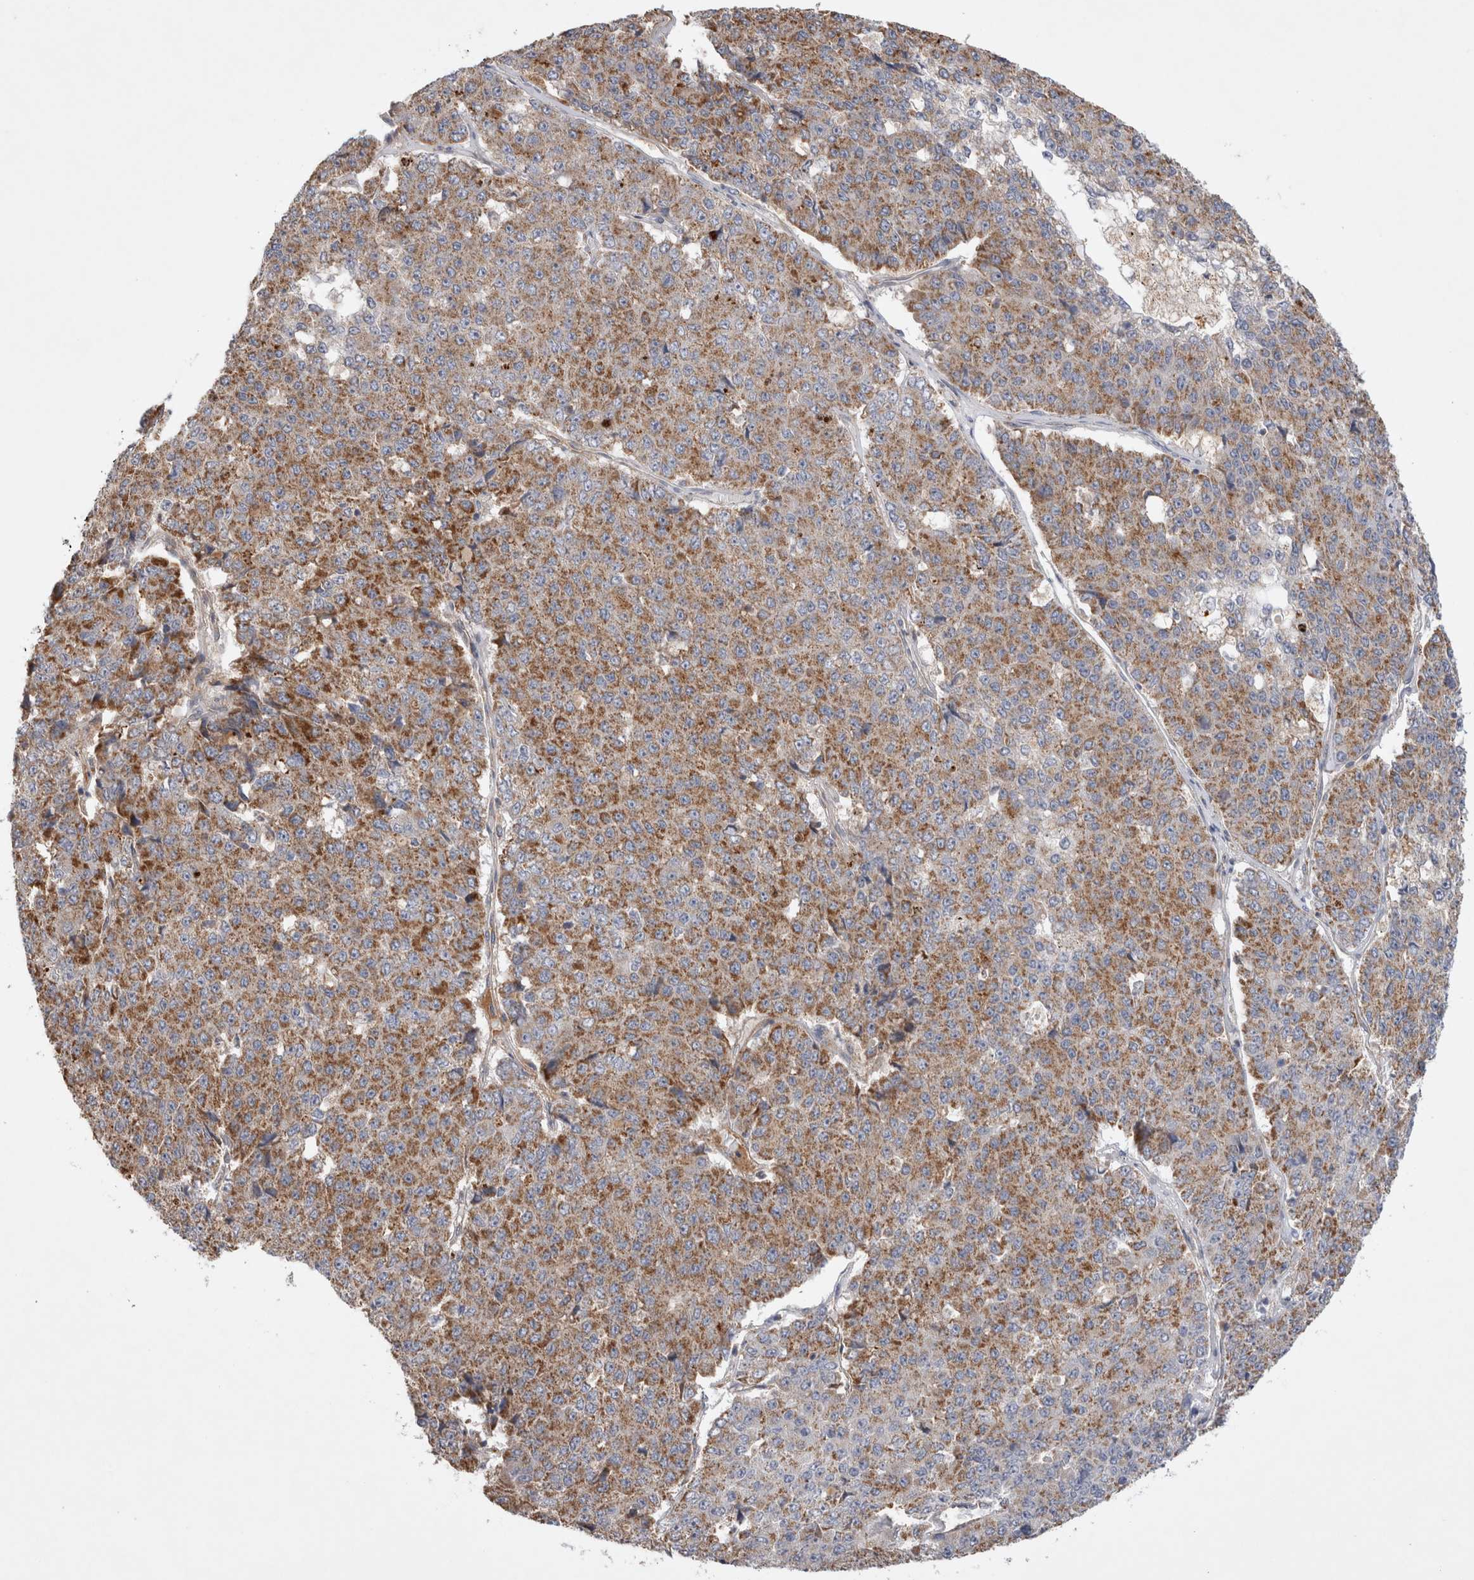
{"staining": {"intensity": "moderate", "quantity": ">75%", "location": "cytoplasmic/membranous"}, "tissue": "pancreatic cancer", "cell_type": "Tumor cells", "image_type": "cancer", "snomed": [{"axis": "morphology", "description": "Adenocarcinoma, NOS"}, {"axis": "topography", "description": "Pancreas"}], "caption": "The immunohistochemical stain highlights moderate cytoplasmic/membranous expression in tumor cells of pancreatic adenocarcinoma tissue.", "gene": "MRPS28", "patient": {"sex": "male", "age": 50}}